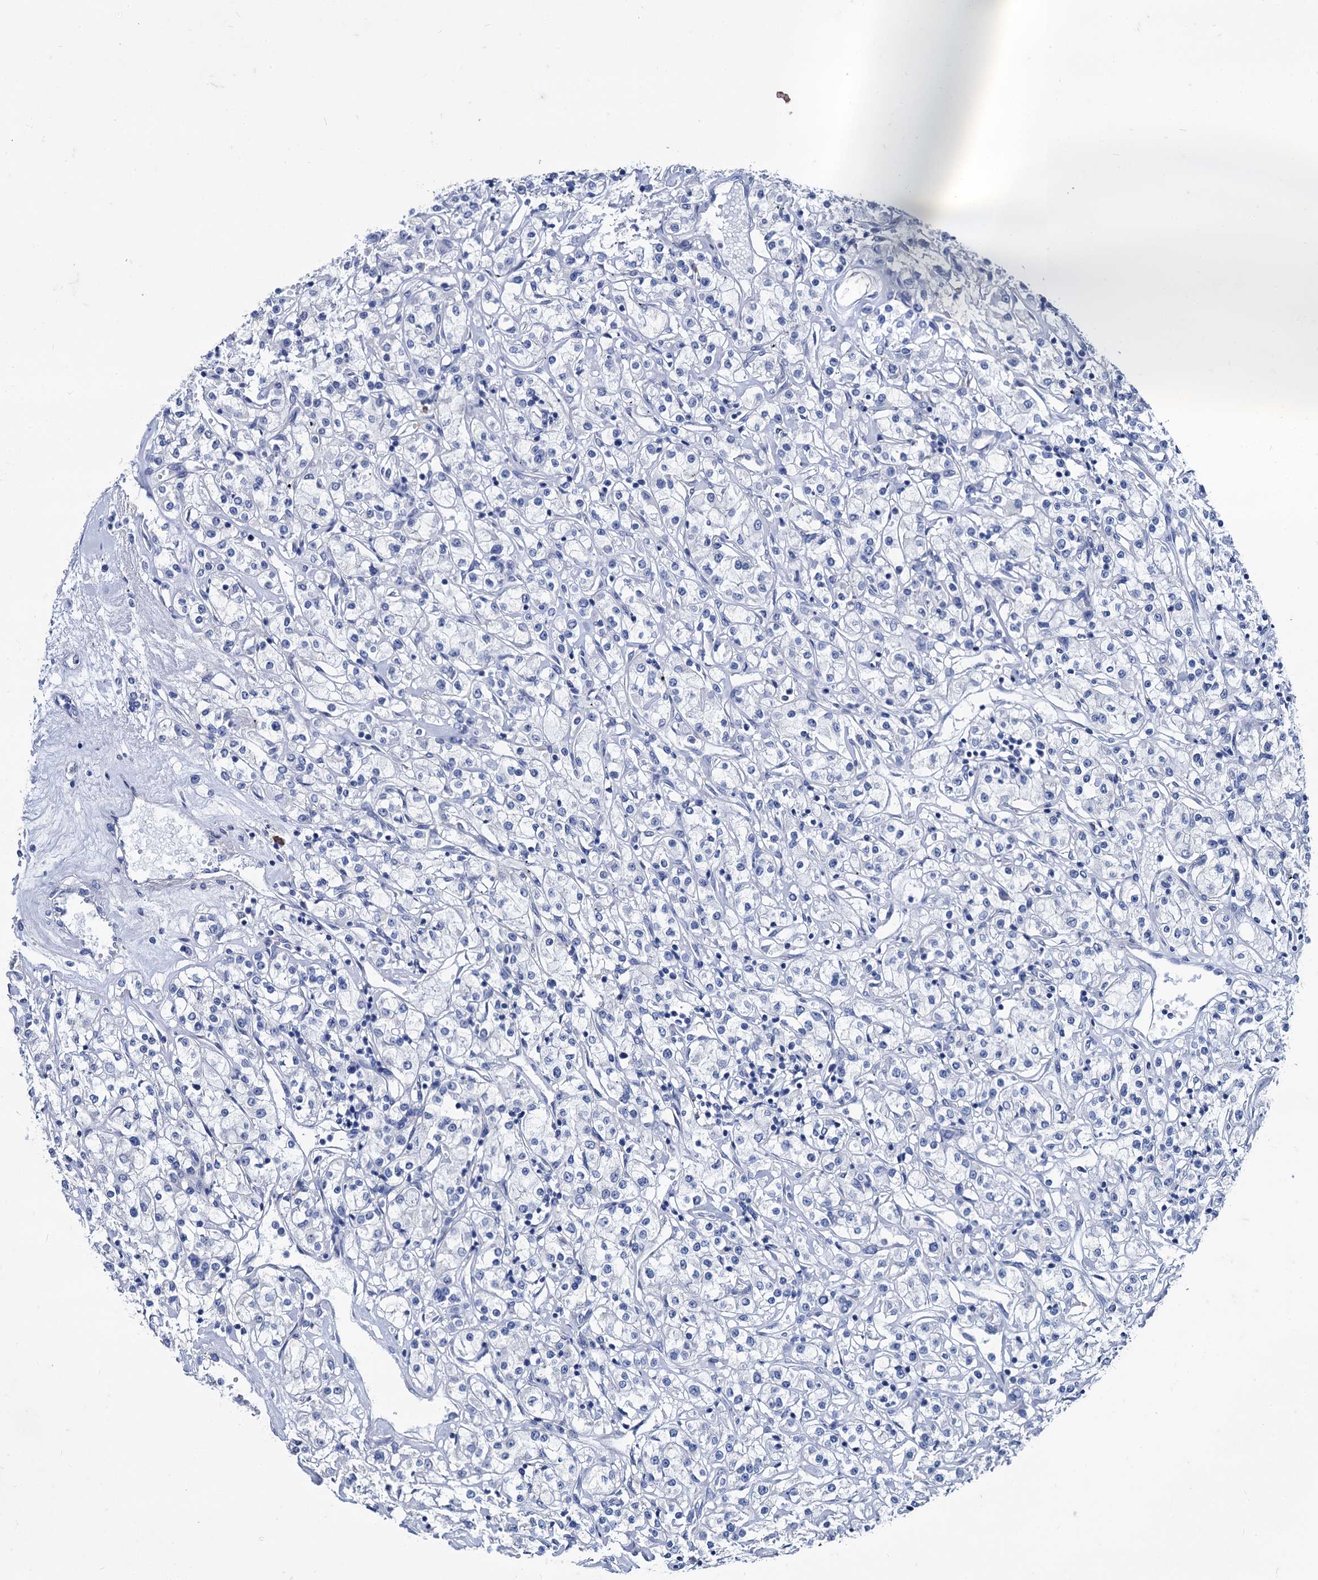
{"staining": {"intensity": "negative", "quantity": "none", "location": "none"}, "tissue": "renal cancer", "cell_type": "Tumor cells", "image_type": "cancer", "snomed": [{"axis": "morphology", "description": "Adenocarcinoma, NOS"}, {"axis": "topography", "description": "Kidney"}], "caption": "High magnification brightfield microscopy of renal cancer stained with DAB (brown) and counterstained with hematoxylin (blue): tumor cells show no significant positivity. Brightfield microscopy of immunohistochemistry (IHC) stained with DAB (brown) and hematoxylin (blue), captured at high magnification.", "gene": "FOXR2", "patient": {"sex": "female", "age": 59}}